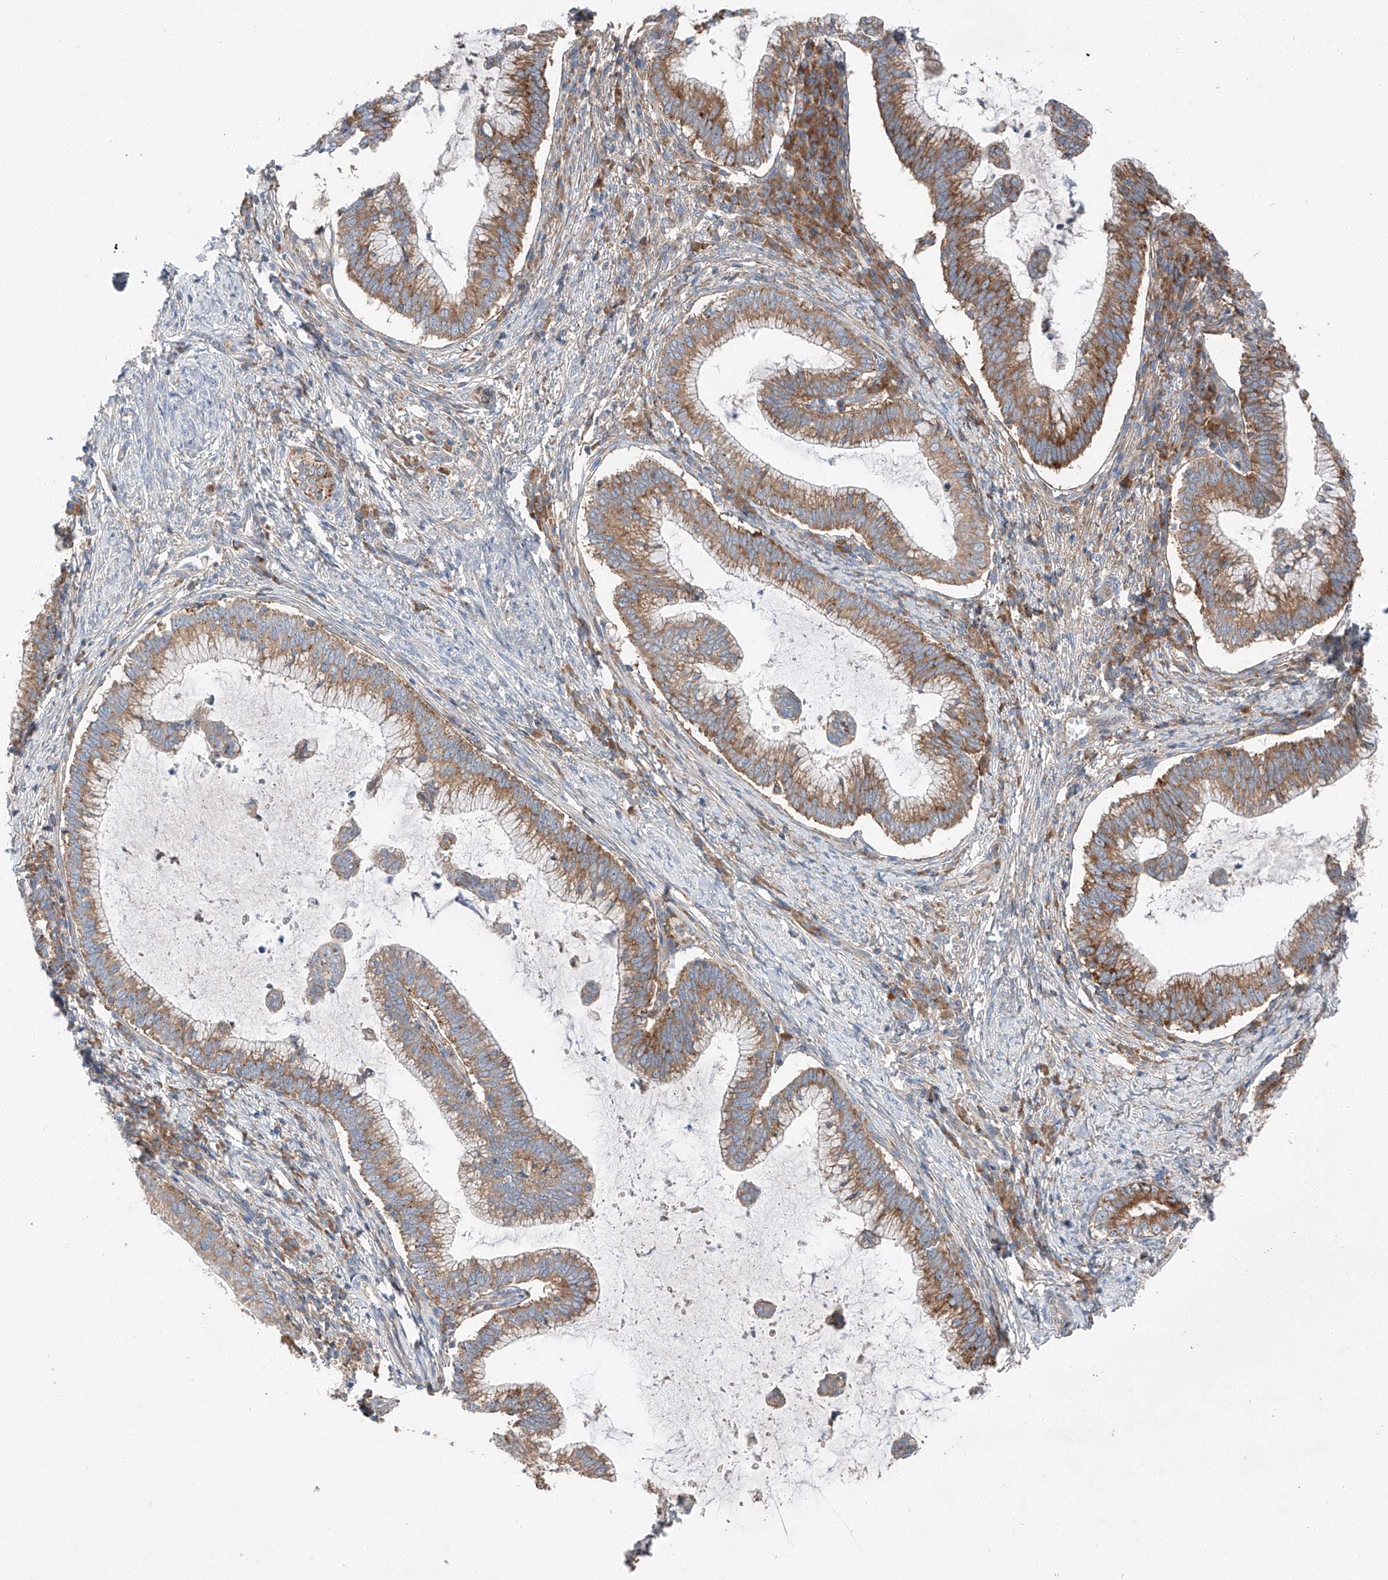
{"staining": {"intensity": "strong", "quantity": ">75%", "location": "cytoplasmic/membranous"}, "tissue": "cervical cancer", "cell_type": "Tumor cells", "image_type": "cancer", "snomed": [{"axis": "morphology", "description": "Adenocarcinoma, NOS"}, {"axis": "topography", "description": "Cervix"}], "caption": "High-power microscopy captured an immunohistochemistry (IHC) image of cervical cancer, revealing strong cytoplasmic/membranous staining in approximately >75% of tumor cells.", "gene": "ZC3H15", "patient": {"sex": "female", "age": 36}}